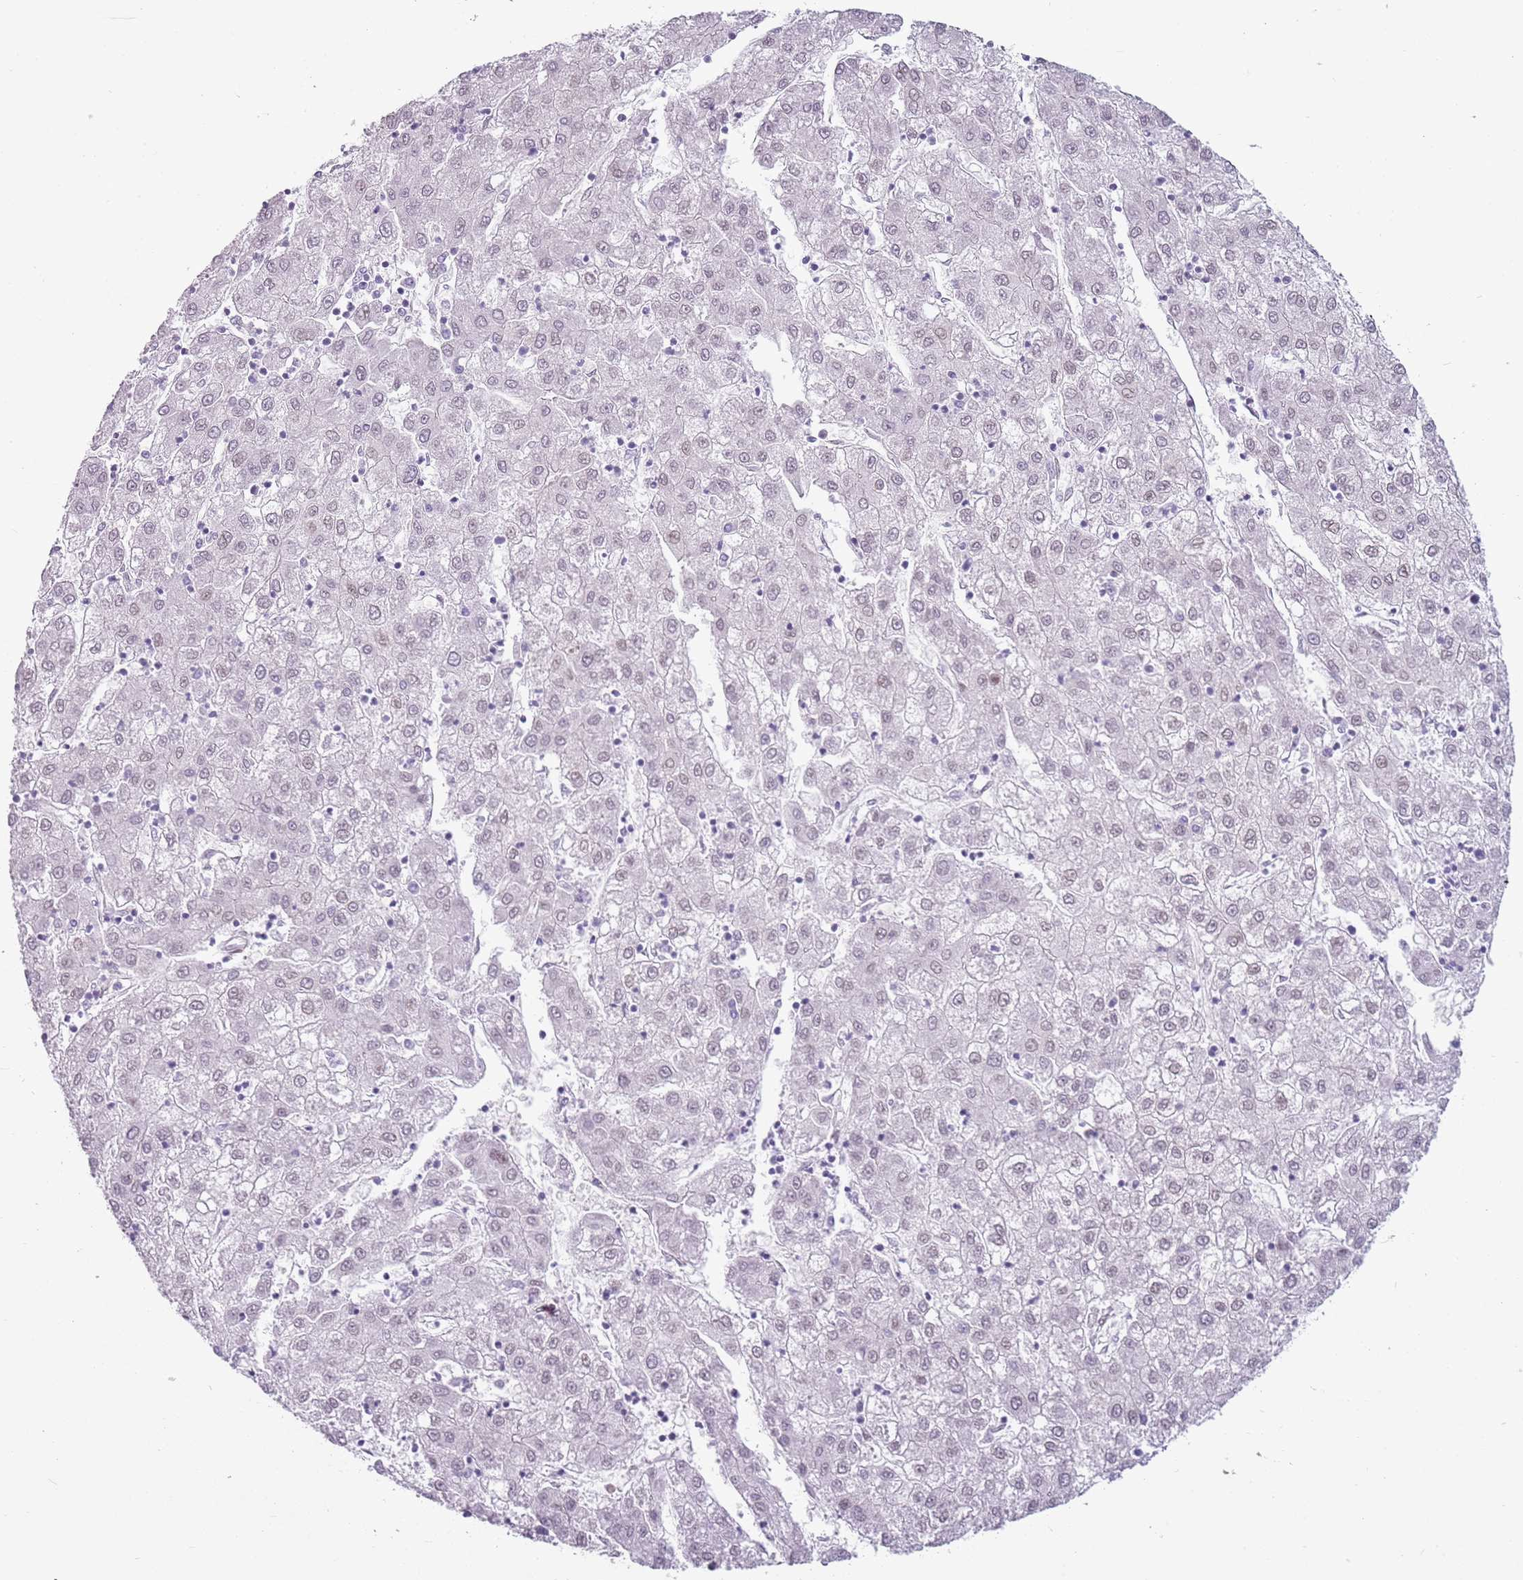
{"staining": {"intensity": "negative", "quantity": "none", "location": "none"}, "tissue": "liver cancer", "cell_type": "Tumor cells", "image_type": "cancer", "snomed": [{"axis": "morphology", "description": "Carcinoma, Hepatocellular, NOS"}, {"axis": "topography", "description": "Liver"}], "caption": "Immunohistochemistry photomicrograph of neoplastic tissue: human liver hepatocellular carcinoma stained with DAB shows no significant protein expression in tumor cells.", "gene": "DEFB116", "patient": {"sex": "male", "age": 72}}